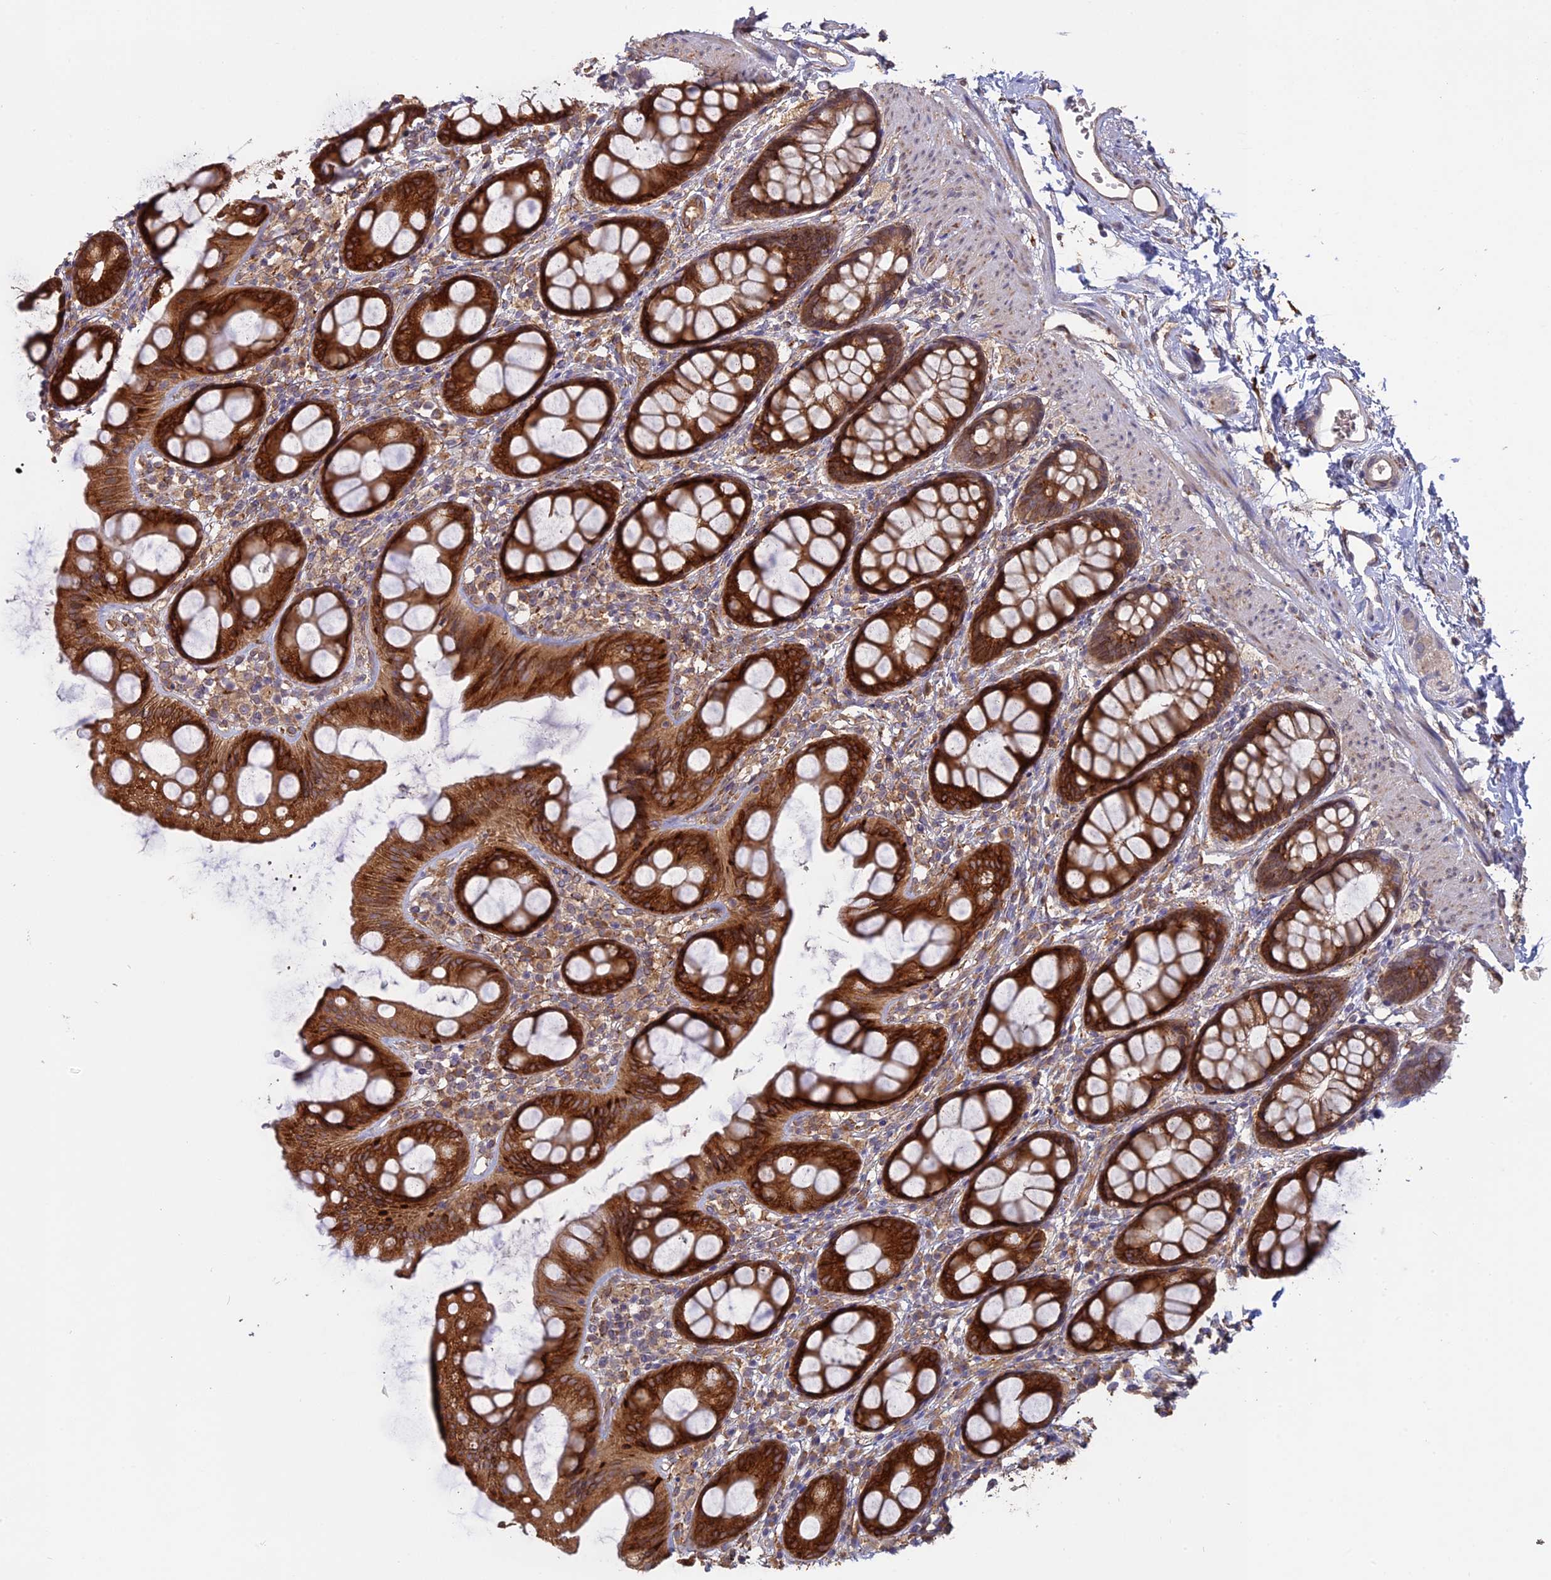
{"staining": {"intensity": "strong", "quantity": ">75%", "location": "cytoplasmic/membranous"}, "tissue": "rectum", "cell_type": "Glandular cells", "image_type": "normal", "snomed": [{"axis": "morphology", "description": "Normal tissue, NOS"}, {"axis": "topography", "description": "Rectum"}], "caption": "Rectum stained with immunohistochemistry displays strong cytoplasmic/membranous positivity in about >75% of glandular cells.", "gene": "PPIC", "patient": {"sex": "female", "age": 65}}